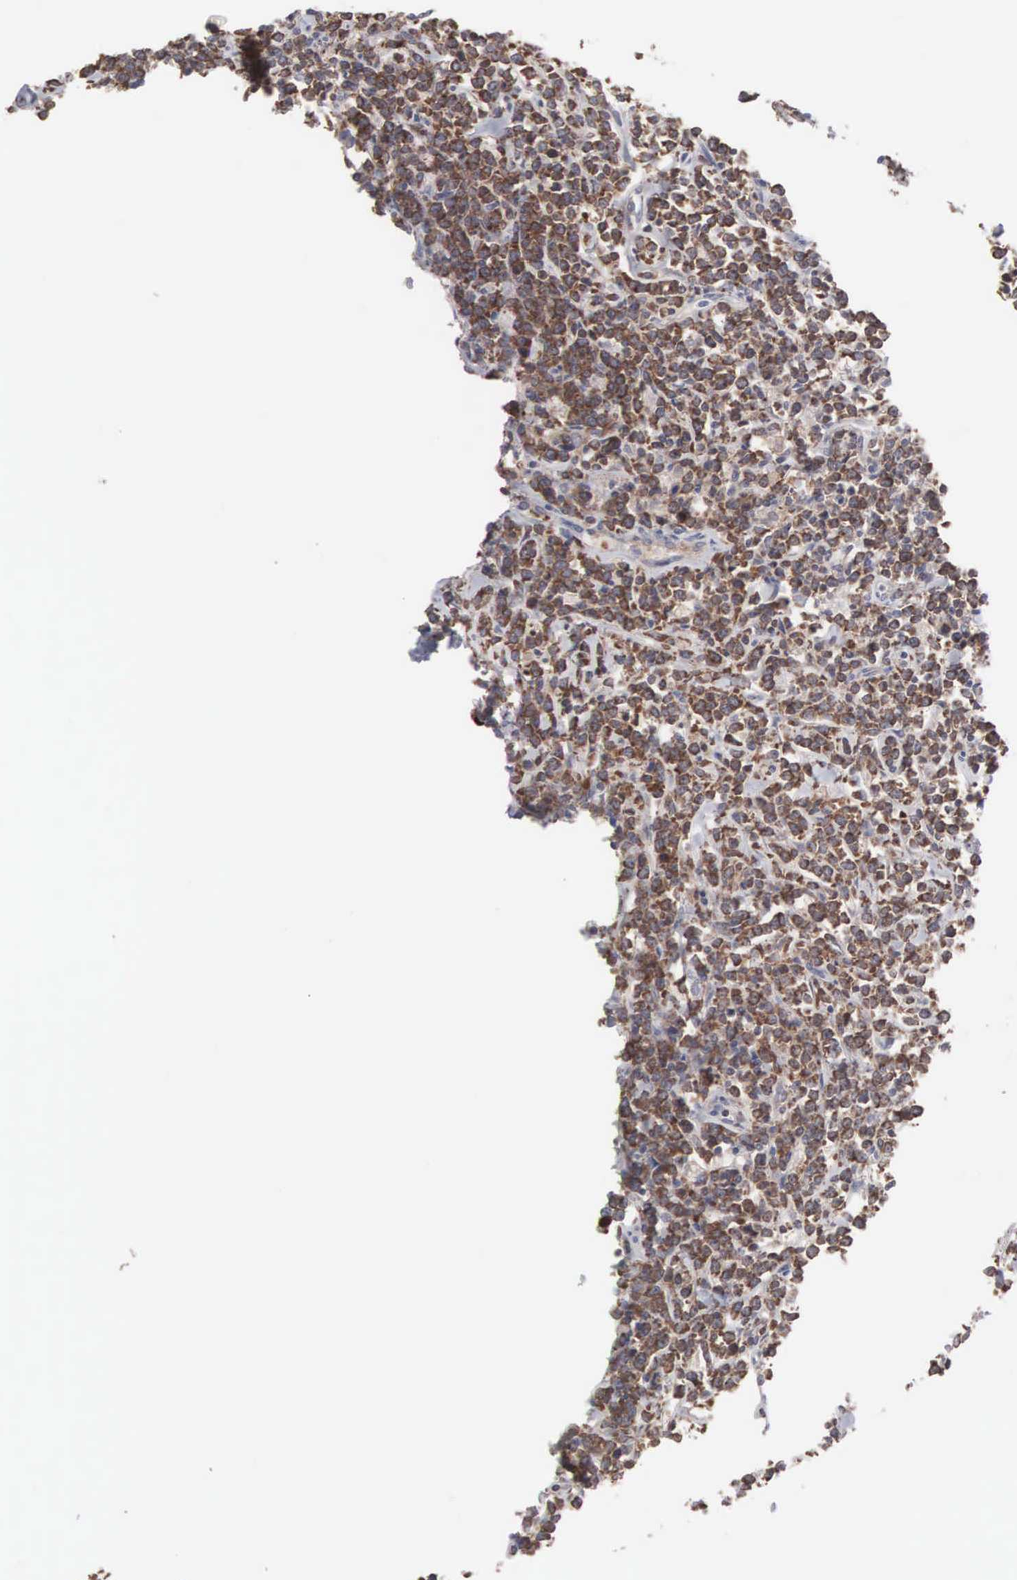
{"staining": {"intensity": "moderate", "quantity": ">75%", "location": "cytoplasmic/membranous"}, "tissue": "lymphoma", "cell_type": "Tumor cells", "image_type": "cancer", "snomed": [{"axis": "morphology", "description": "Malignant lymphoma, non-Hodgkin's type, High grade"}, {"axis": "topography", "description": "Small intestine"}, {"axis": "topography", "description": "Colon"}], "caption": "Immunohistochemistry histopathology image of neoplastic tissue: human high-grade malignant lymphoma, non-Hodgkin's type stained using immunohistochemistry displays medium levels of moderate protein expression localized specifically in the cytoplasmic/membranous of tumor cells, appearing as a cytoplasmic/membranous brown color.", "gene": "MTHFD1", "patient": {"sex": "male", "age": 8}}